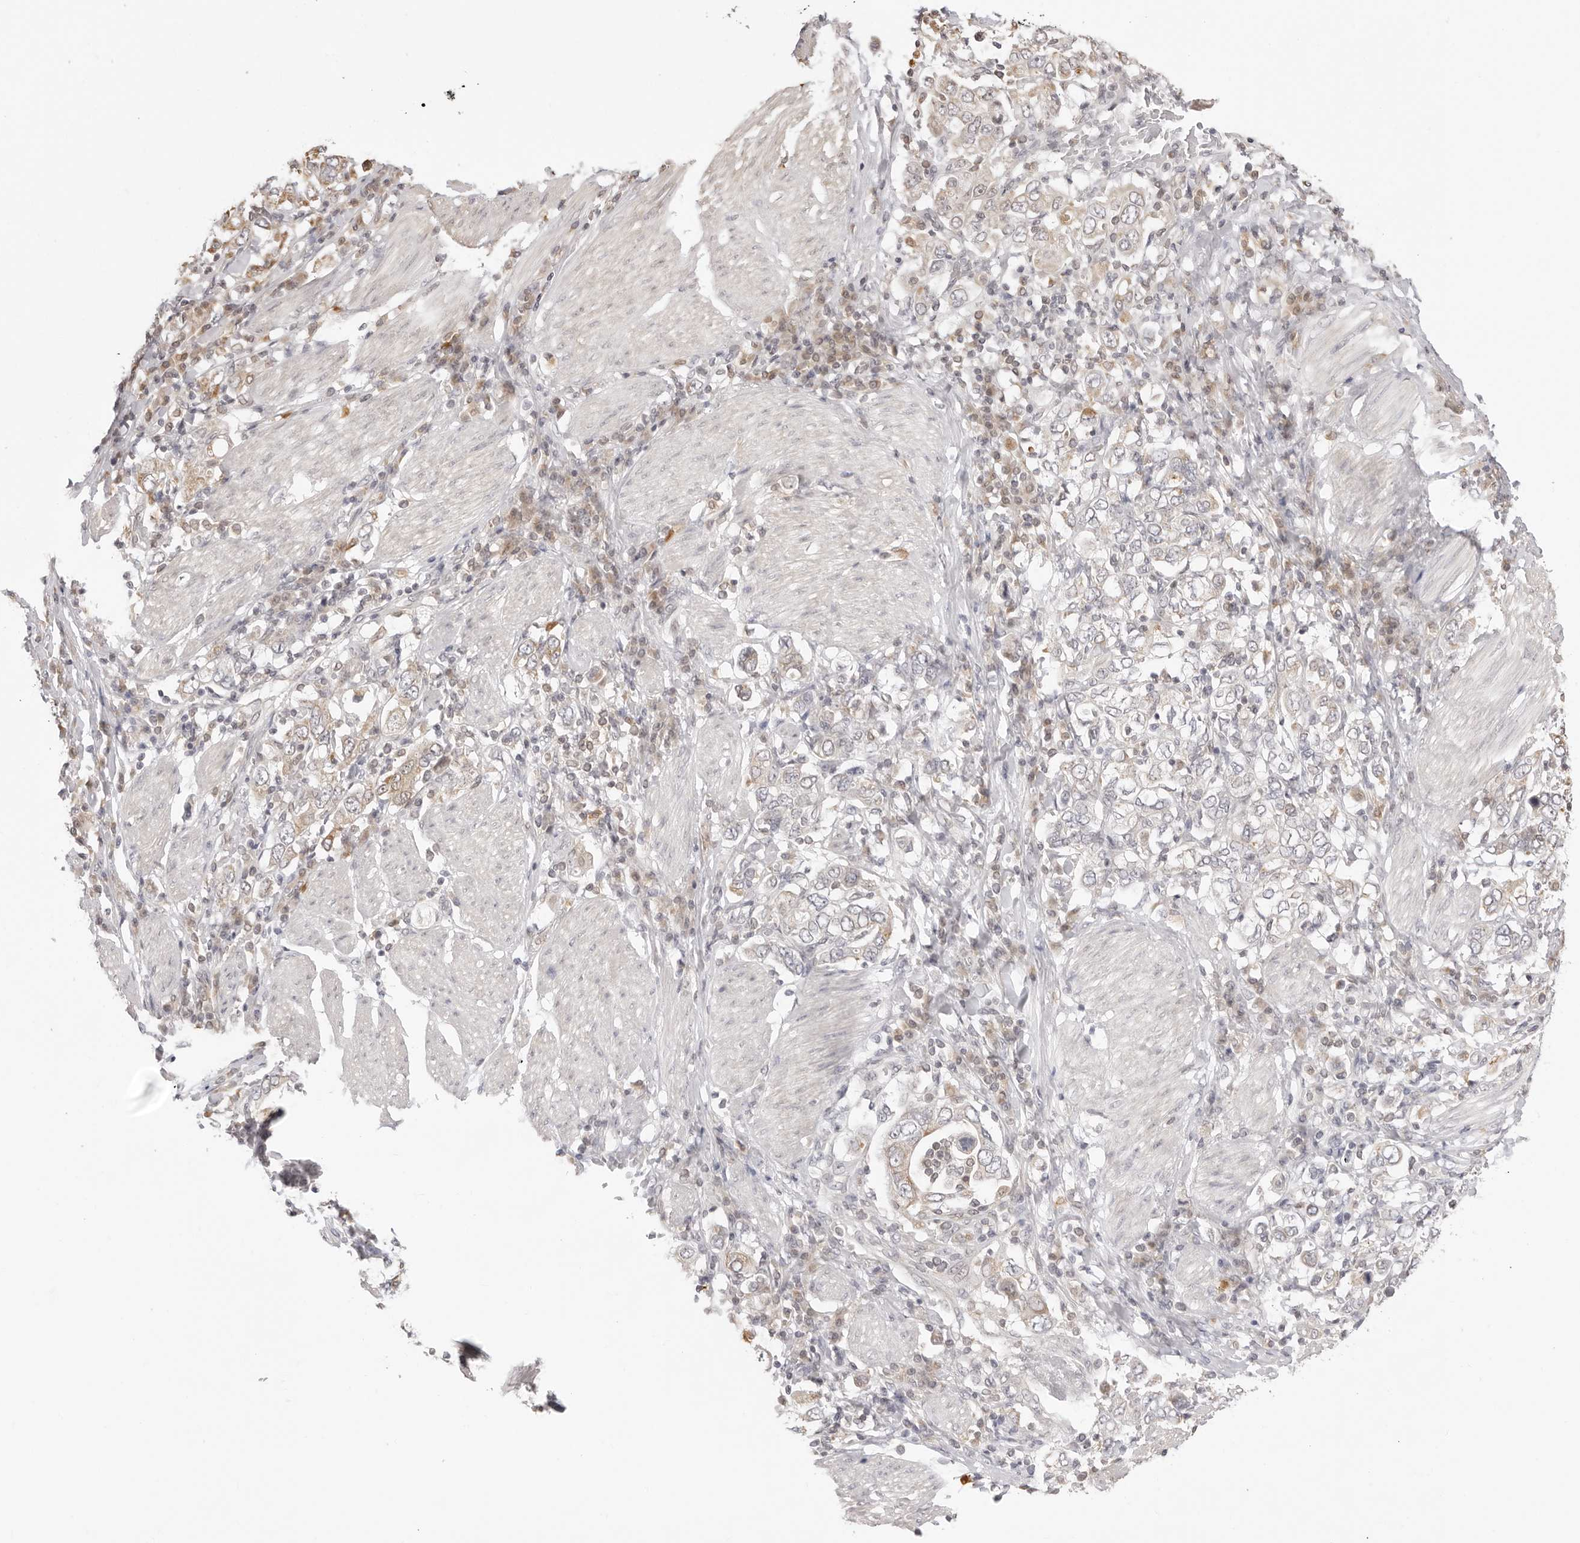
{"staining": {"intensity": "weak", "quantity": "25%-75%", "location": "cytoplasmic/membranous"}, "tissue": "stomach cancer", "cell_type": "Tumor cells", "image_type": "cancer", "snomed": [{"axis": "morphology", "description": "Adenocarcinoma, NOS"}, {"axis": "topography", "description": "Stomach, upper"}], "caption": "The photomicrograph displays a brown stain indicating the presence of a protein in the cytoplasmic/membranous of tumor cells in stomach cancer.", "gene": "FDPS", "patient": {"sex": "male", "age": 62}}